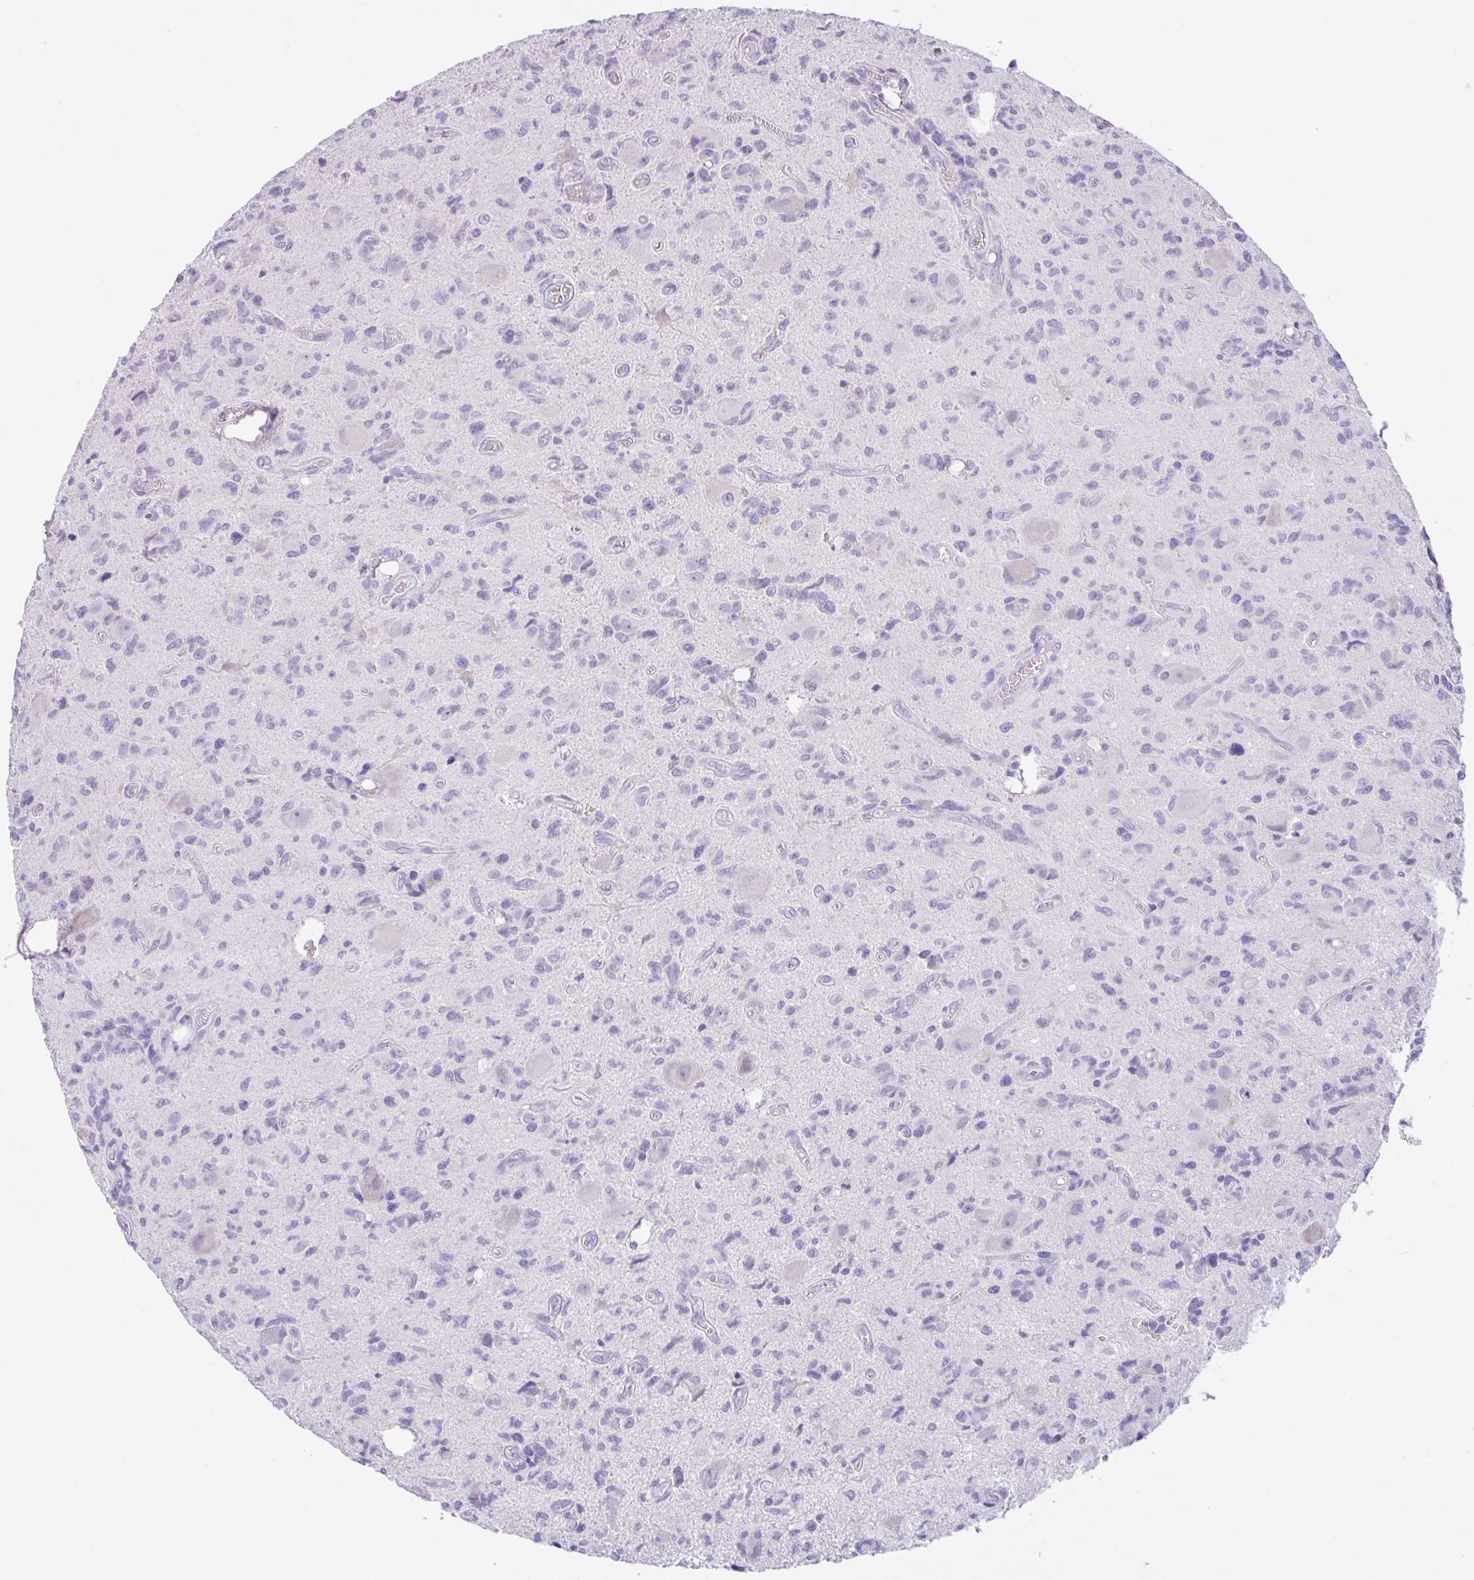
{"staining": {"intensity": "negative", "quantity": "none", "location": "none"}, "tissue": "glioma", "cell_type": "Tumor cells", "image_type": "cancer", "snomed": [{"axis": "morphology", "description": "Glioma, malignant, High grade"}, {"axis": "topography", "description": "Brain"}], "caption": "A micrograph of human glioma is negative for staining in tumor cells.", "gene": "NCF1", "patient": {"sex": "male", "age": 76}}